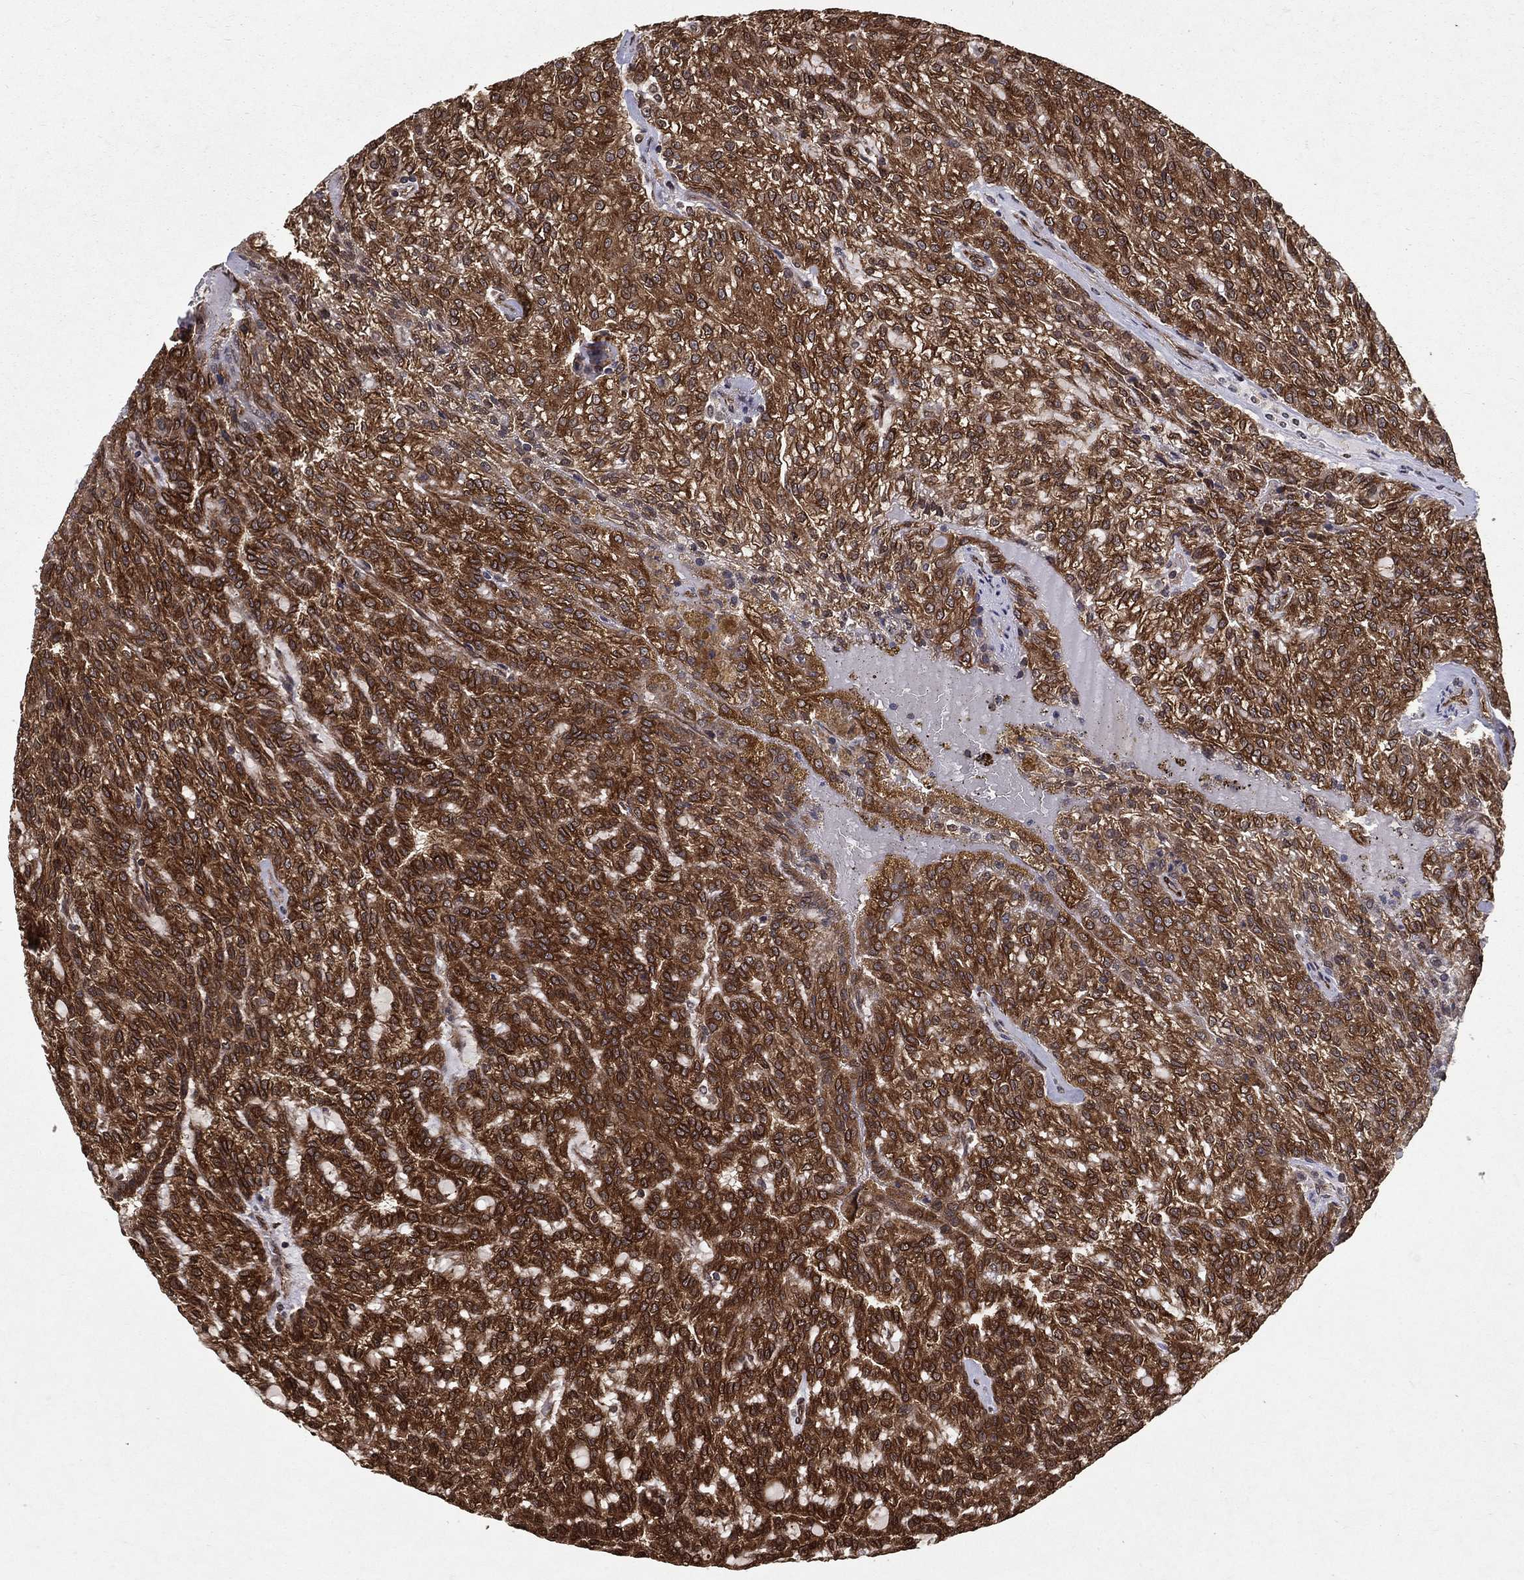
{"staining": {"intensity": "strong", "quantity": ">75%", "location": "cytoplasmic/membranous"}, "tissue": "renal cancer", "cell_type": "Tumor cells", "image_type": "cancer", "snomed": [{"axis": "morphology", "description": "Adenocarcinoma, NOS"}, {"axis": "topography", "description": "Kidney"}], "caption": "The photomicrograph reveals a brown stain indicating the presence of a protein in the cytoplasmic/membranous of tumor cells in renal cancer.", "gene": "CERS2", "patient": {"sex": "male", "age": 63}}